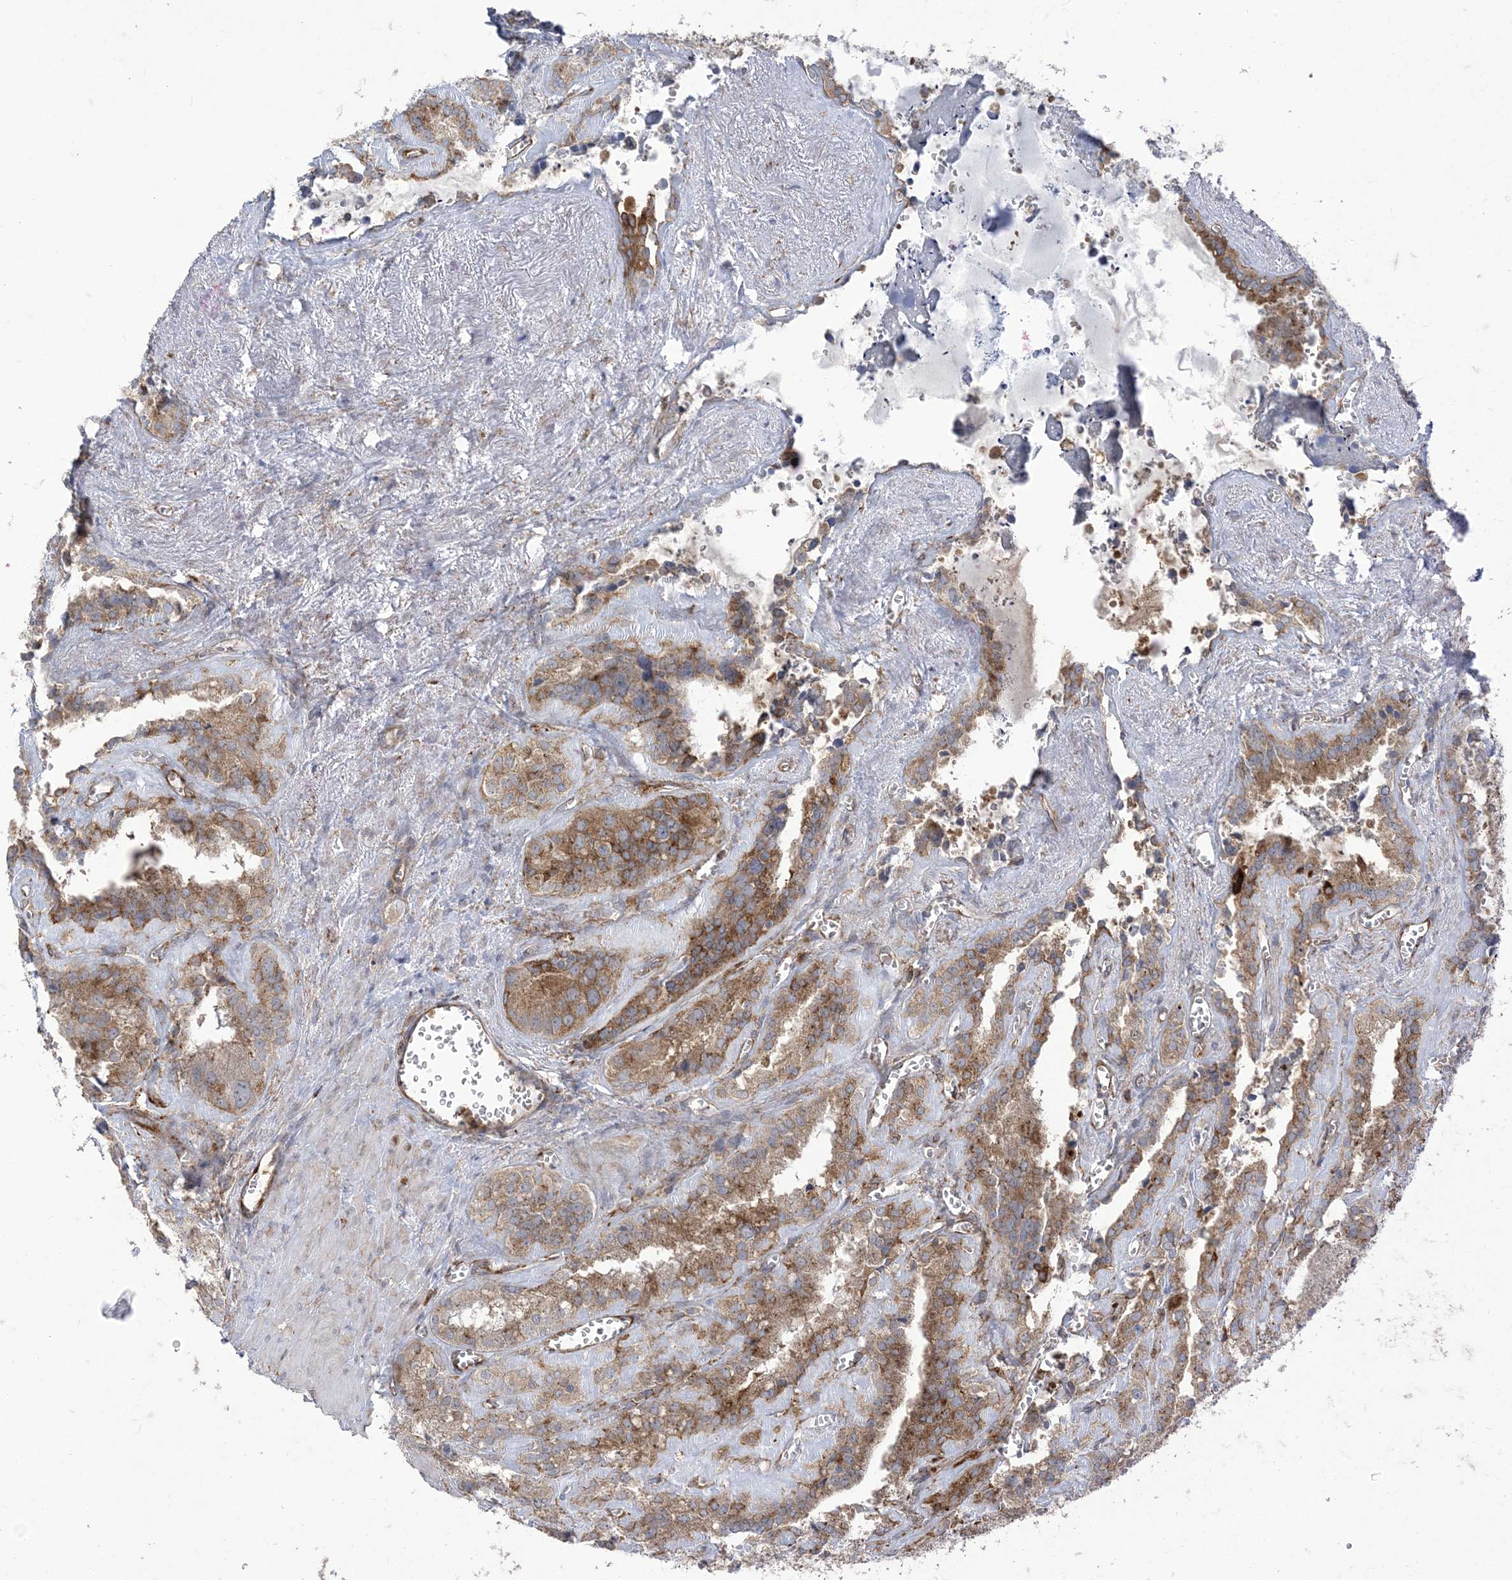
{"staining": {"intensity": "moderate", "quantity": ">75%", "location": "cytoplasmic/membranous"}, "tissue": "seminal vesicle", "cell_type": "Glandular cells", "image_type": "normal", "snomed": [{"axis": "morphology", "description": "Normal tissue, NOS"}, {"axis": "topography", "description": "Prostate"}, {"axis": "topography", "description": "Seminal veicle"}], "caption": "A micrograph of seminal vesicle stained for a protein displays moderate cytoplasmic/membranous brown staining in glandular cells. (DAB (3,3'-diaminobenzidine) = brown stain, brightfield microscopy at high magnification).", "gene": "DERL3", "patient": {"sex": "male", "age": 59}}